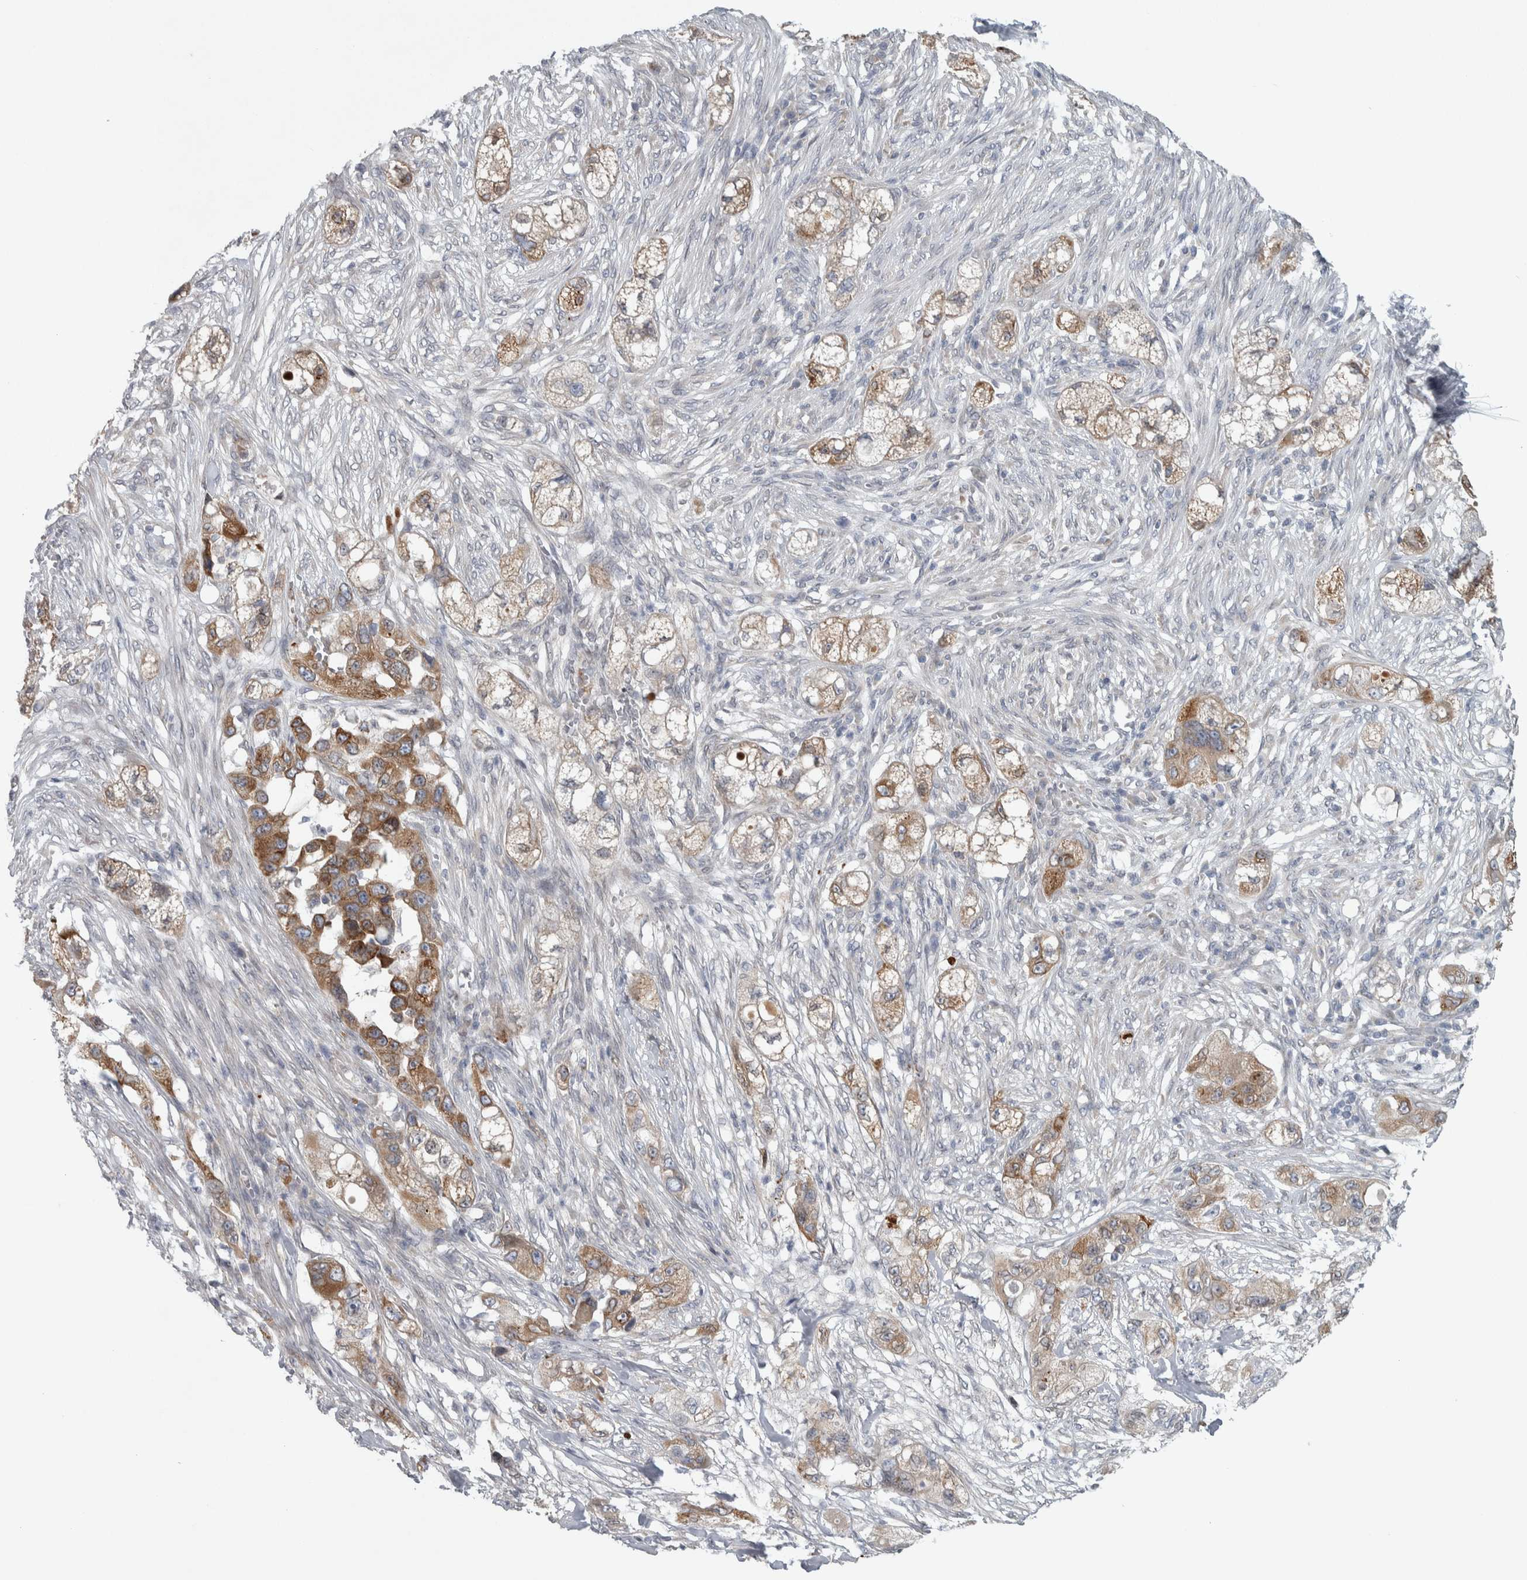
{"staining": {"intensity": "moderate", "quantity": ">75%", "location": "cytoplasmic/membranous"}, "tissue": "pancreatic cancer", "cell_type": "Tumor cells", "image_type": "cancer", "snomed": [{"axis": "morphology", "description": "Adenocarcinoma, NOS"}, {"axis": "topography", "description": "Pancreas"}], "caption": "A photomicrograph showing moderate cytoplasmic/membranous positivity in approximately >75% of tumor cells in adenocarcinoma (pancreatic), as visualized by brown immunohistochemical staining.", "gene": "SIGMAR1", "patient": {"sex": "female", "age": 78}}